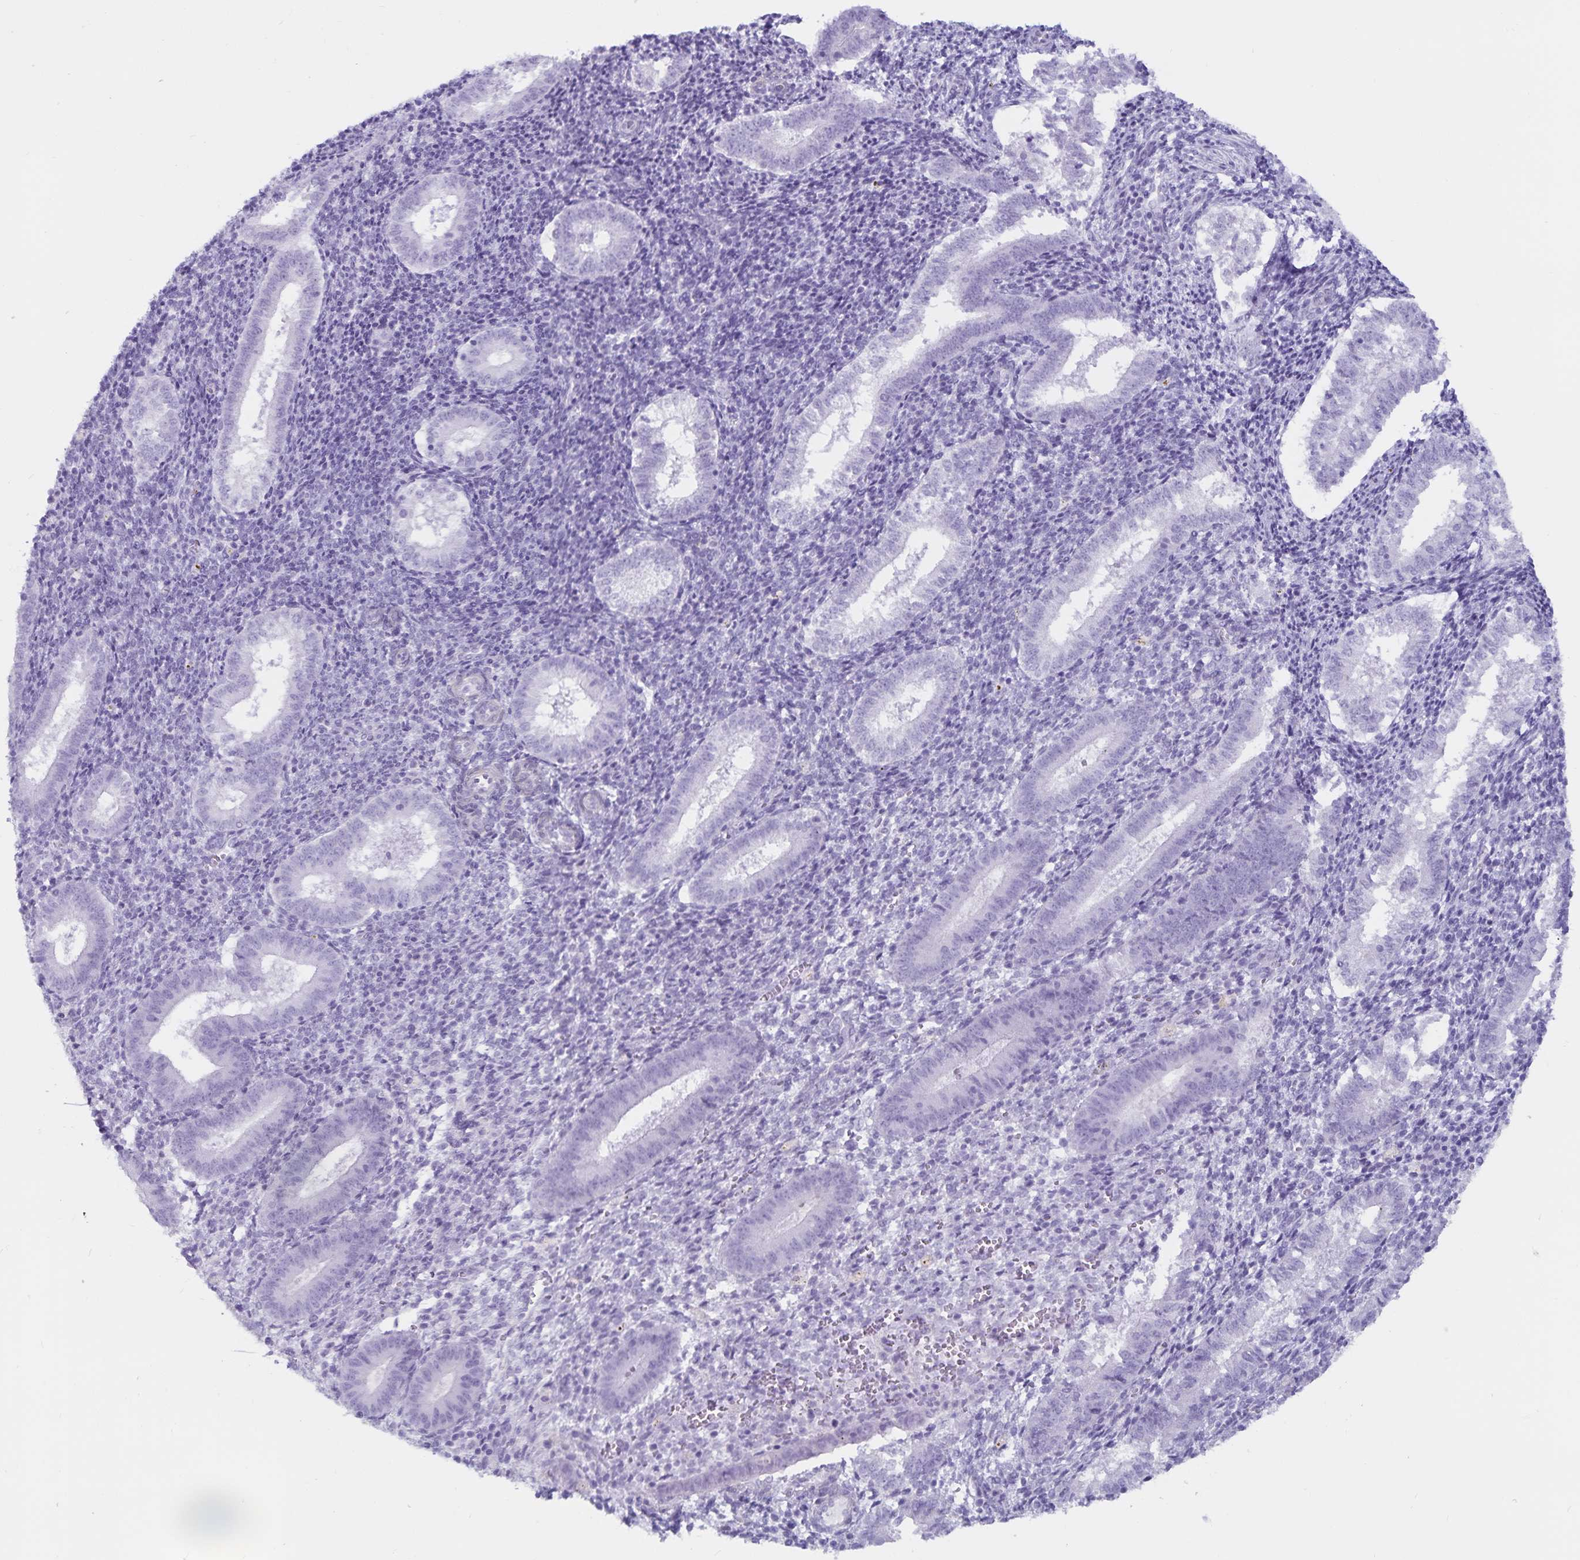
{"staining": {"intensity": "negative", "quantity": "none", "location": "none"}, "tissue": "endometrium", "cell_type": "Cells in endometrial stroma", "image_type": "normal", "snomed": [{"axis": "morphology", "description": "Normal tissue, NOS"}, {"axis": "topography", "description": "Endometrium"}], "caption": "There is no significant positivity in cells in endometrial stroma of endometrium. (Brightfield microscopy of DAB (3,3'-diaminobenzidine) IHC at high magnification).", "gene": "GPR137", "patient": {"sex": "female", "age": 25}}